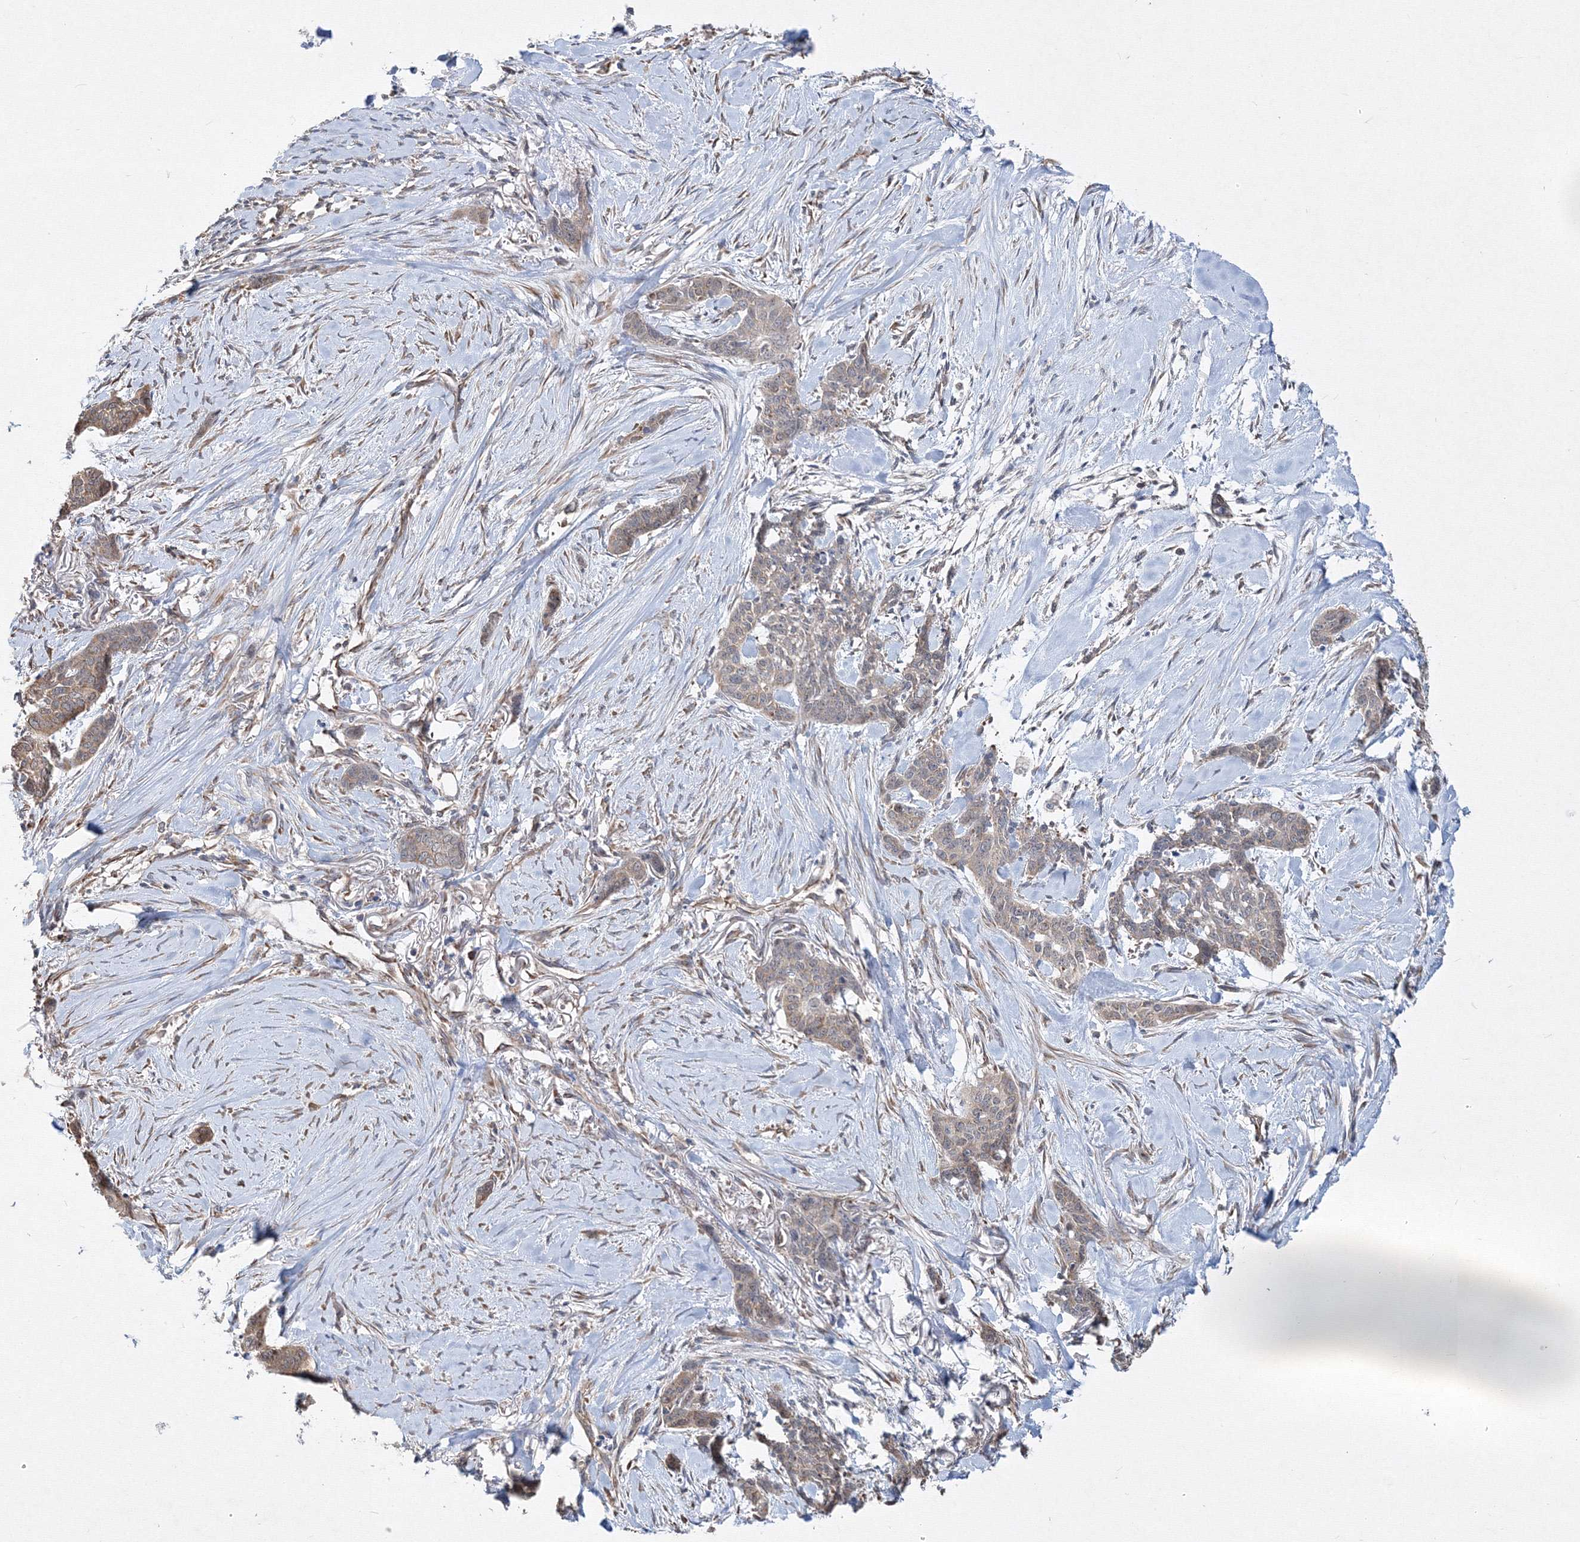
{"staining": {"intensity": "weak", "quantity": "<25%", "location": "cytoplasmic/membranous"}, "tissue": "skin cancer", "cell_type": "Tumor cells", "image_type": "cancer", "snomed": [{"axis": "morphology", "description": "Basal cell carcinoma"}, {"axis": "topography", "description": "Skin"}], "caption": "Human skin cancer (basal cell carcinoma) stained for a protein using immunohistochemistry exhibits no staining in tumor cells.", "gene": "FBXL8", "patient": {"sex": "female", "age": 64}}